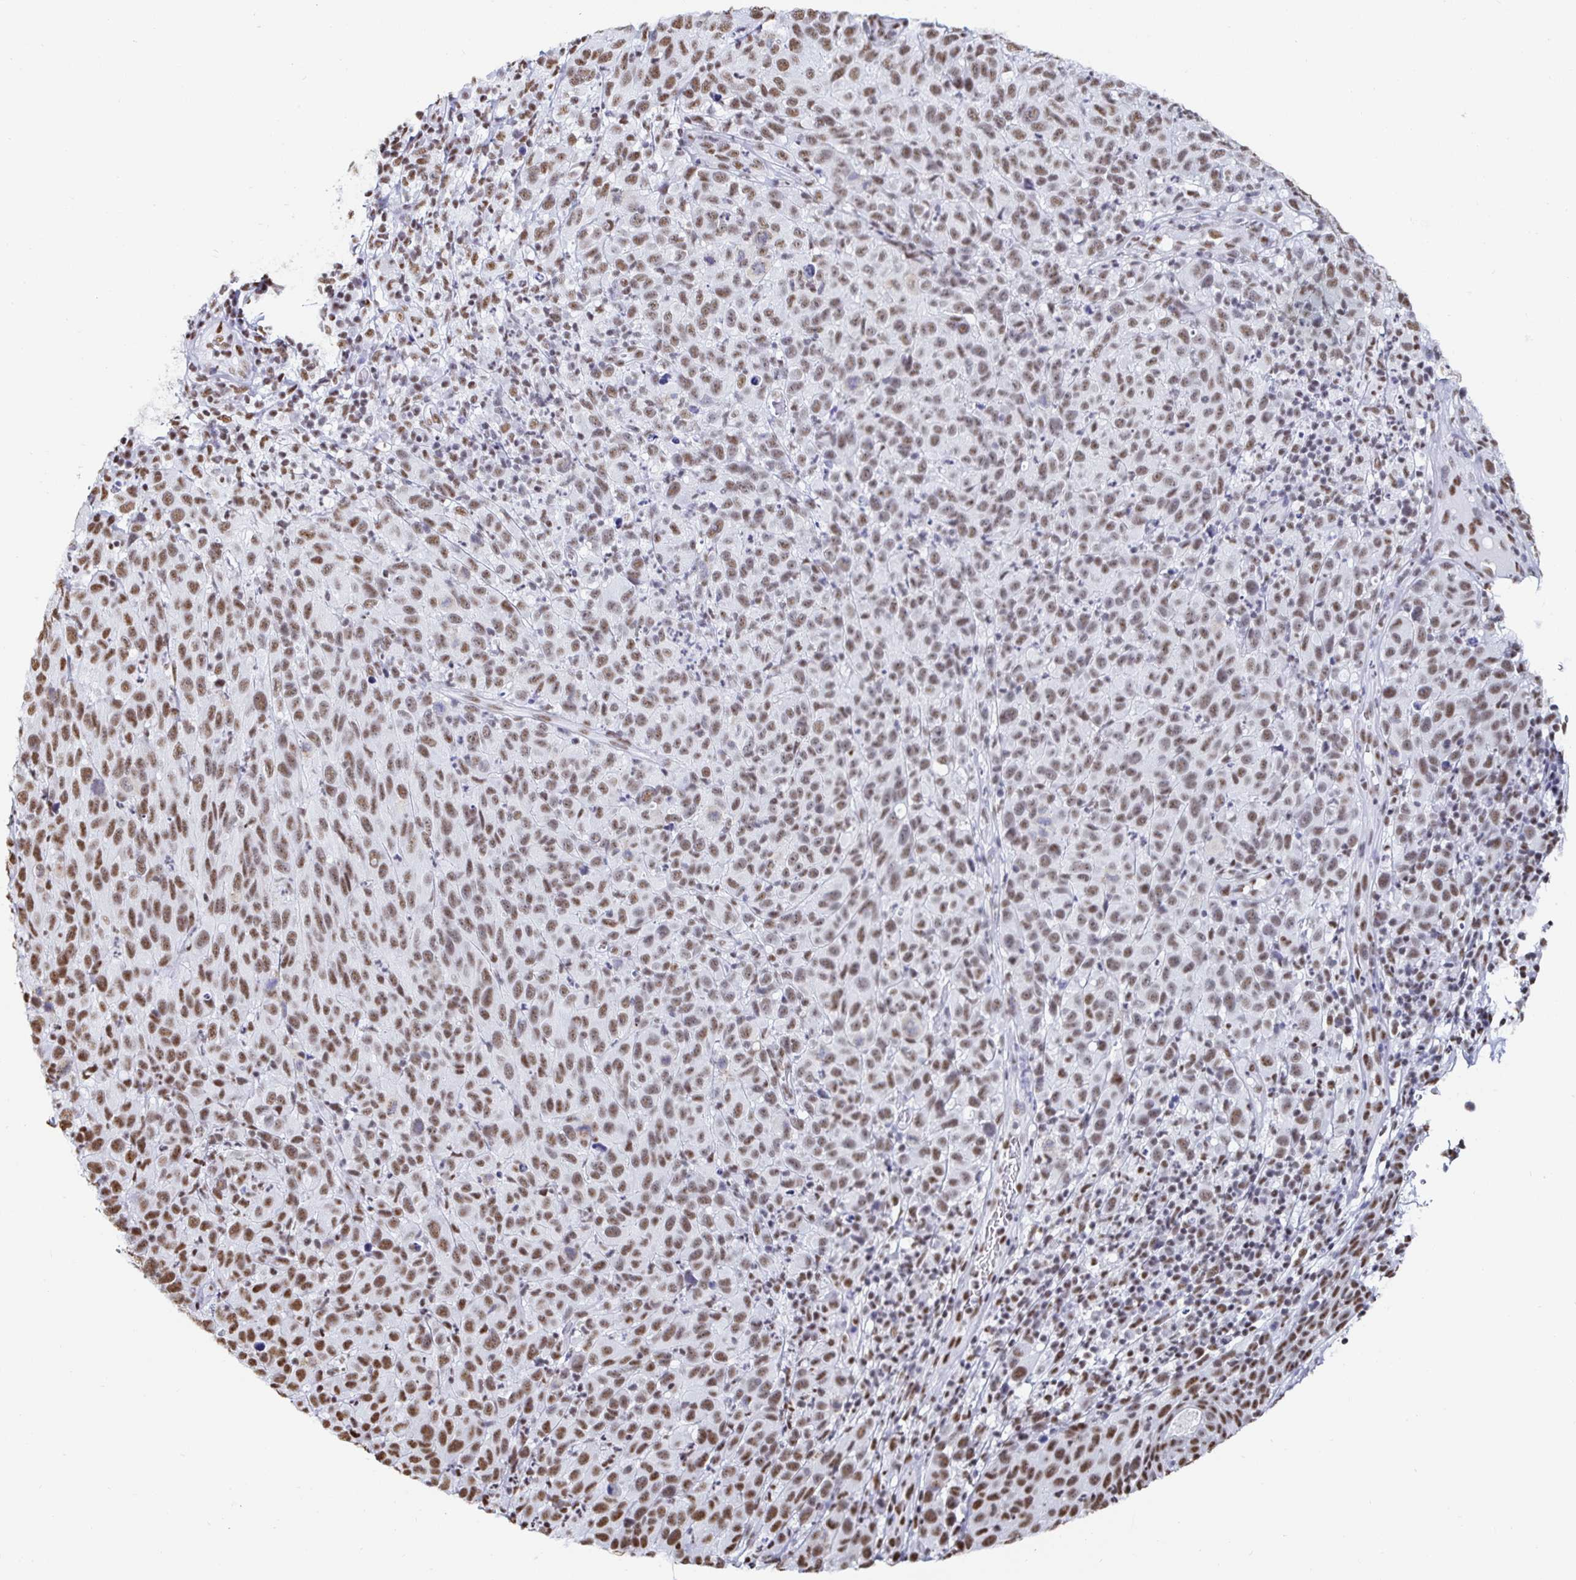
{"staining": {"intensity": "moderate", "quantity": ">75%", "location": "nuclear"}, "tissue": "melanoma", "cell_type": "Tumor cells", "image_type": "cancer", "snomed": [{"axis": "morphology", "description": "Malignant melanoma, NOS"}, {"axis": "topography", "description": "Skin"}], "caption": "The micrograph demonstrates a brown stain indicating the presence of a protein in the nuclear of tumor cells in malignant melanoma. (Brightfield microscopy of DAB IHC at high magnification).", "gene": "DDX39B", "patient": {"sex": "male", "age": 85}}